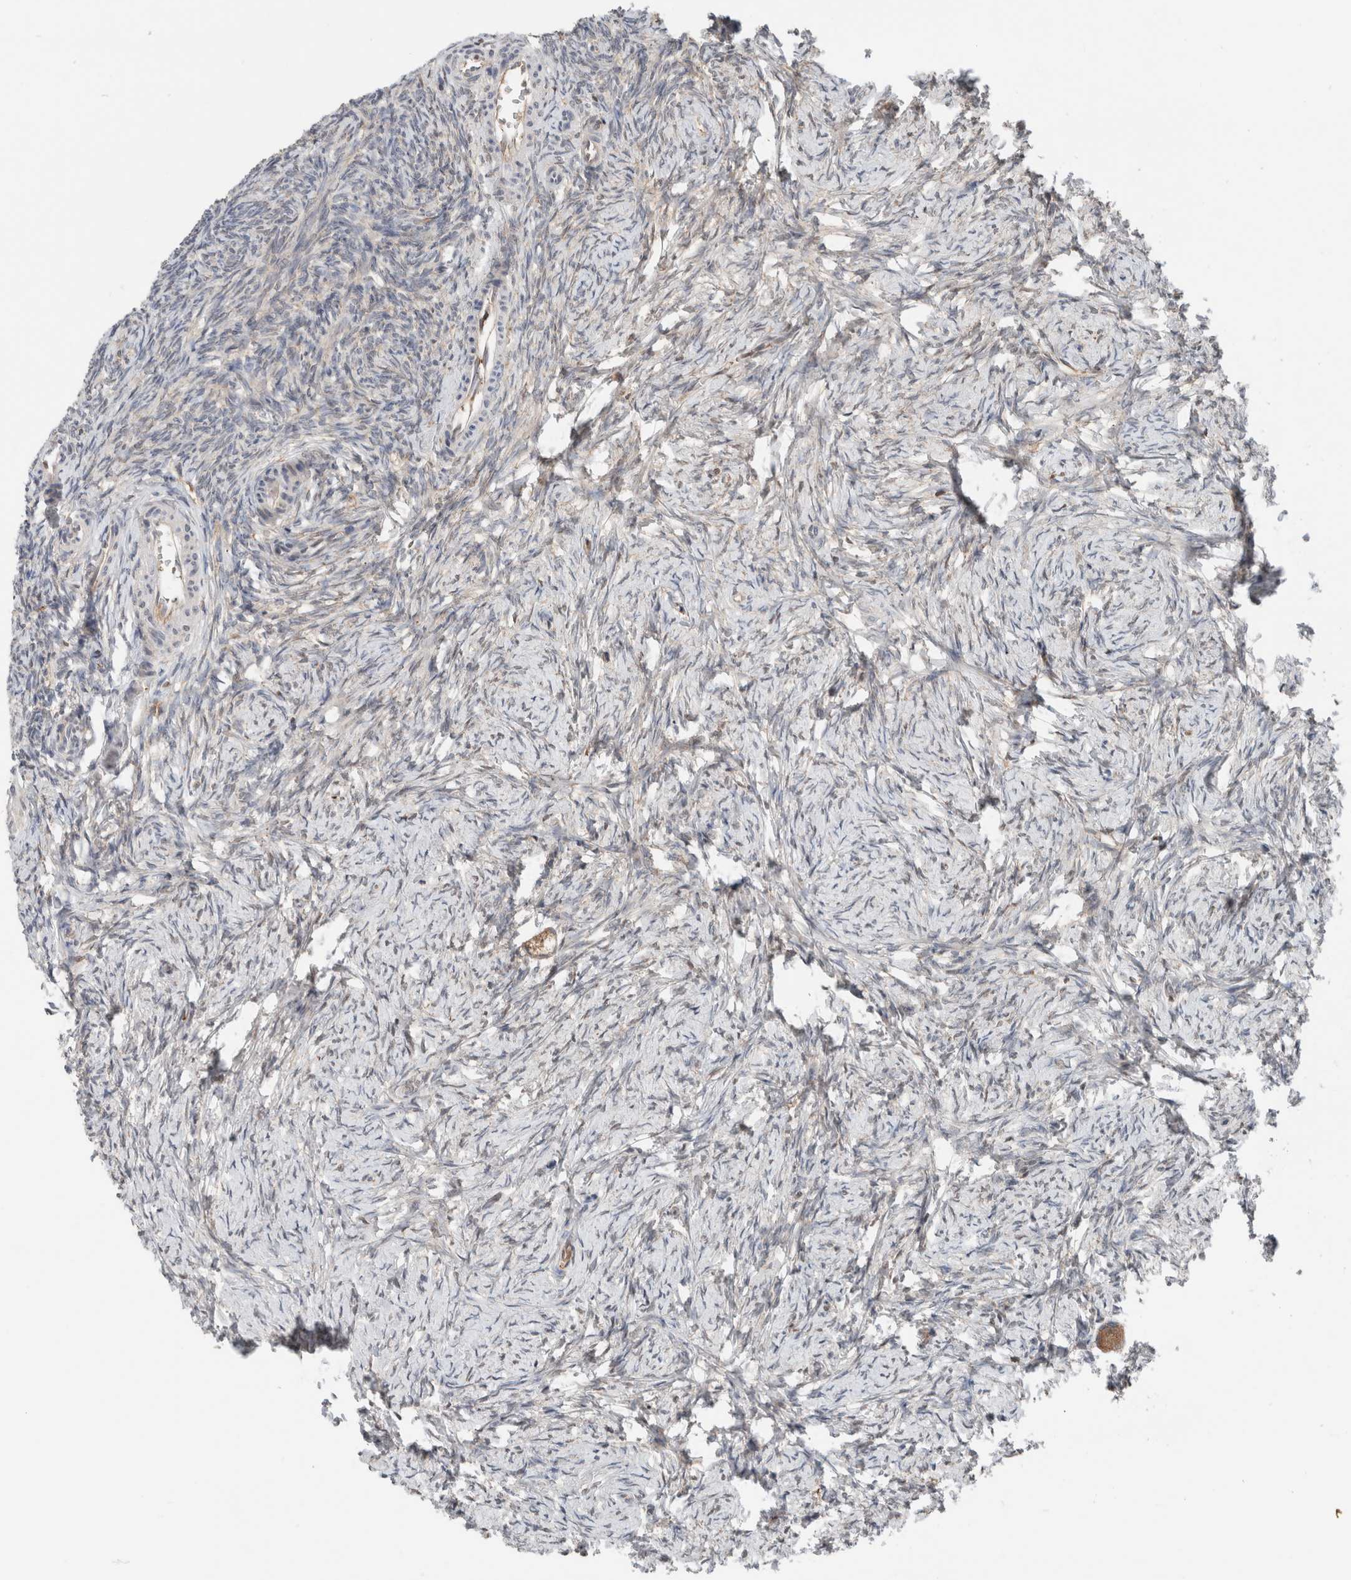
{"staining": {"intensity": "moderate", "quantity": ">75%", "location": "cytoplasmic/membranous"}, "tissue": "ovary", "cell_type": "Follicle cells", "image_type": "normal", "snomed": [{"axis": "morphology", "description": "Normal tissue, NOS"}, {"axis": "topography", "description": "Ovary"}], "caption": "Protein staining of unremarkable ovary exhibits moderate cytoplasmic/membranous positivity in about >75% of follicle cells.", "gene": "XPNPEP1", "patient": {"sex": "female", "age": 34}}